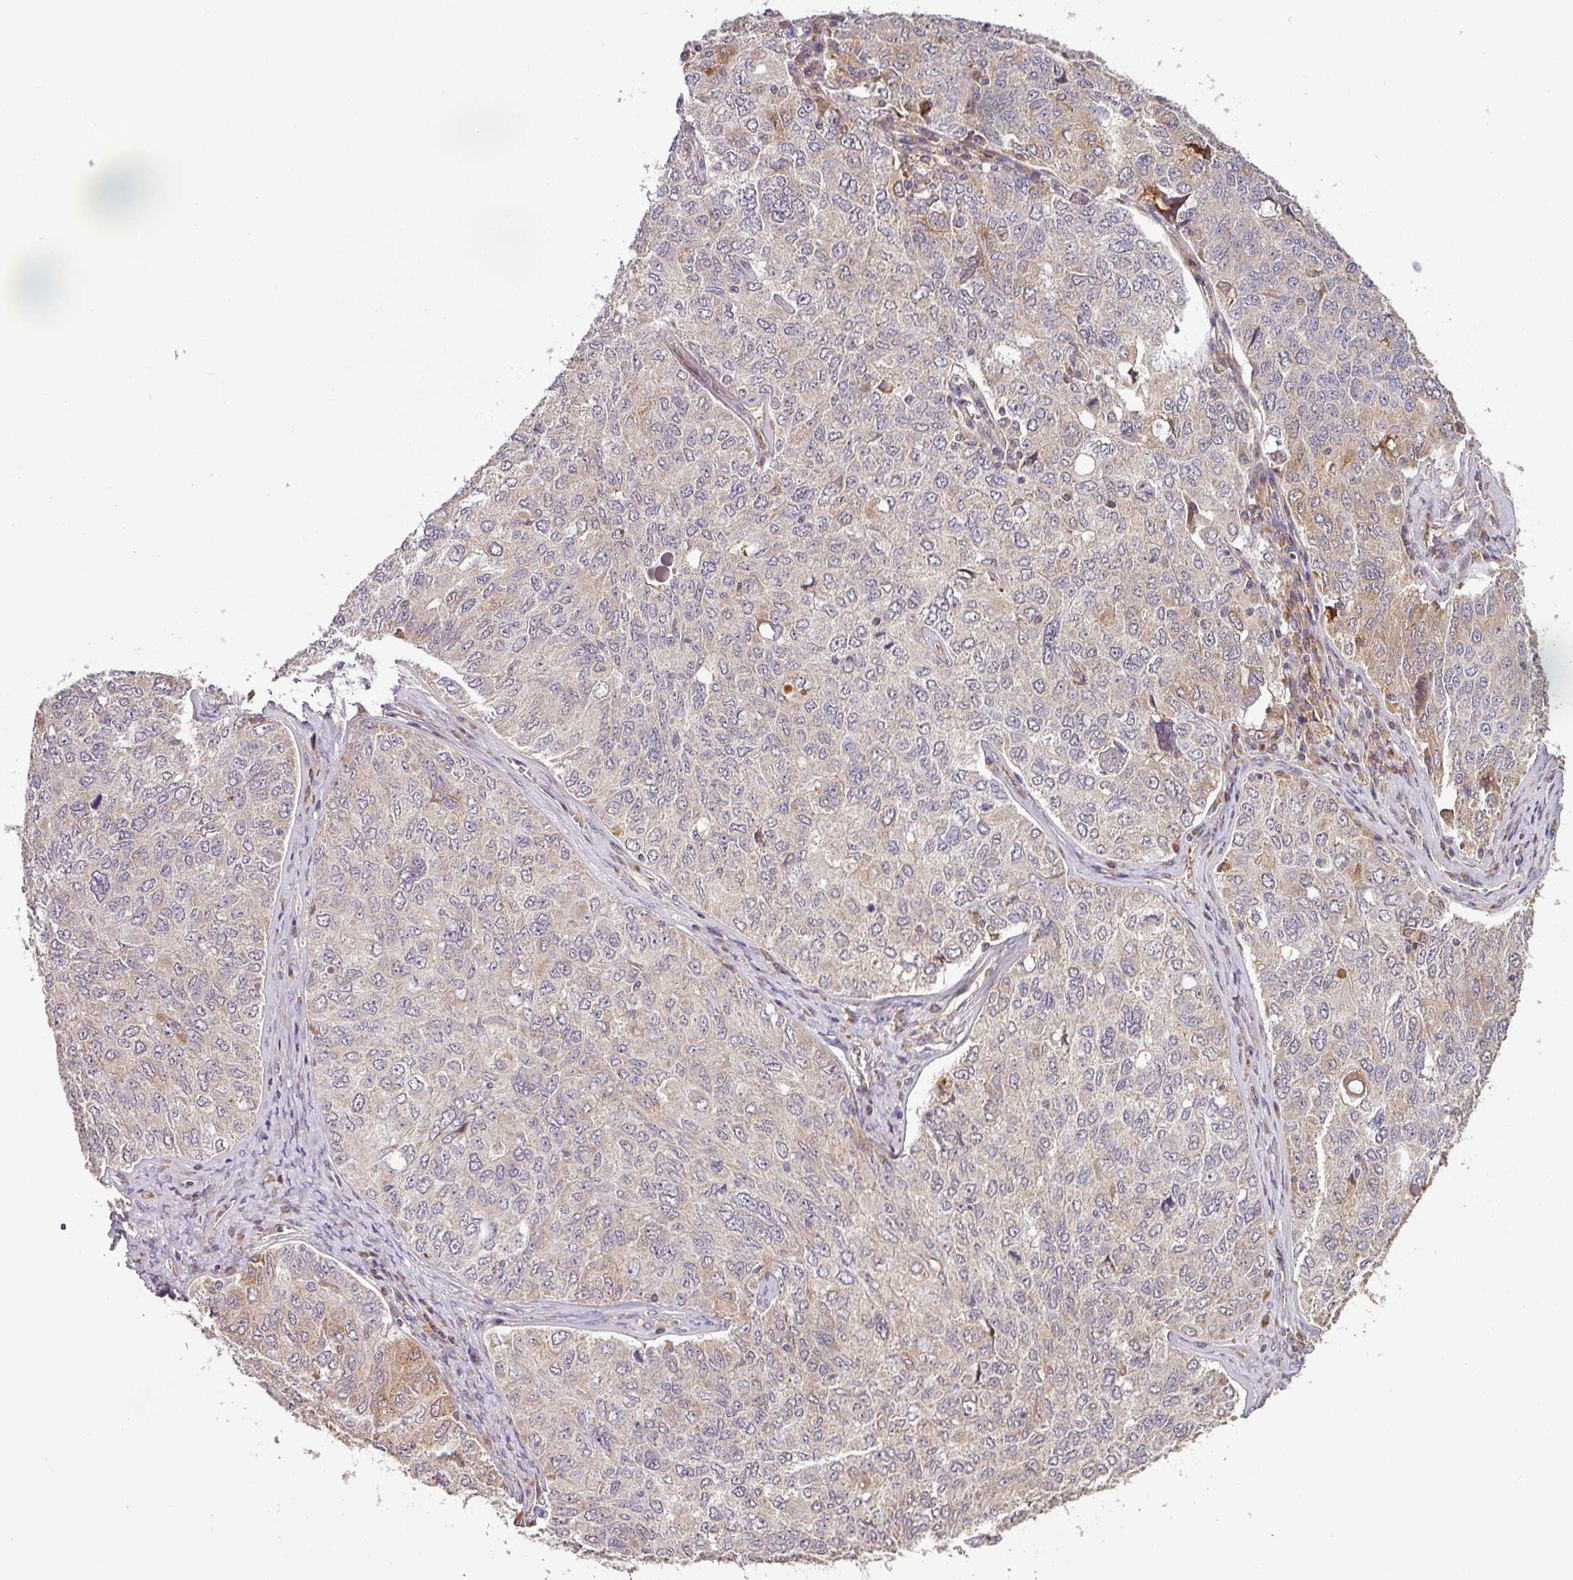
{"staining": {"intensity": "moderate", "quantity": "<25%", "location": "cytoplasmic/membranous"}, "tissue": "ovarian cancer", "cell_type": "Tumor cells", "image_type": "cancer", "snomed": [{"axis": "morphology", "description": "Carcinoma, endometroid"}, {"axis": "topography", "description": "Ovary"}], "caption": "Ovarian cancer (endometroid carcinoma) was stained to show a protein in brown. There is low levels of moderate cytoplasmic/membranous staining in about <25% of tumor cells. Using DAB (3,3'-diaminobenzidine) (brown) and hematoxylin (blue) stains, captured at high magnification using brightfield microscopy.", "gene": "SPCS3", "patient": {"sex": "female", "age": 62}}